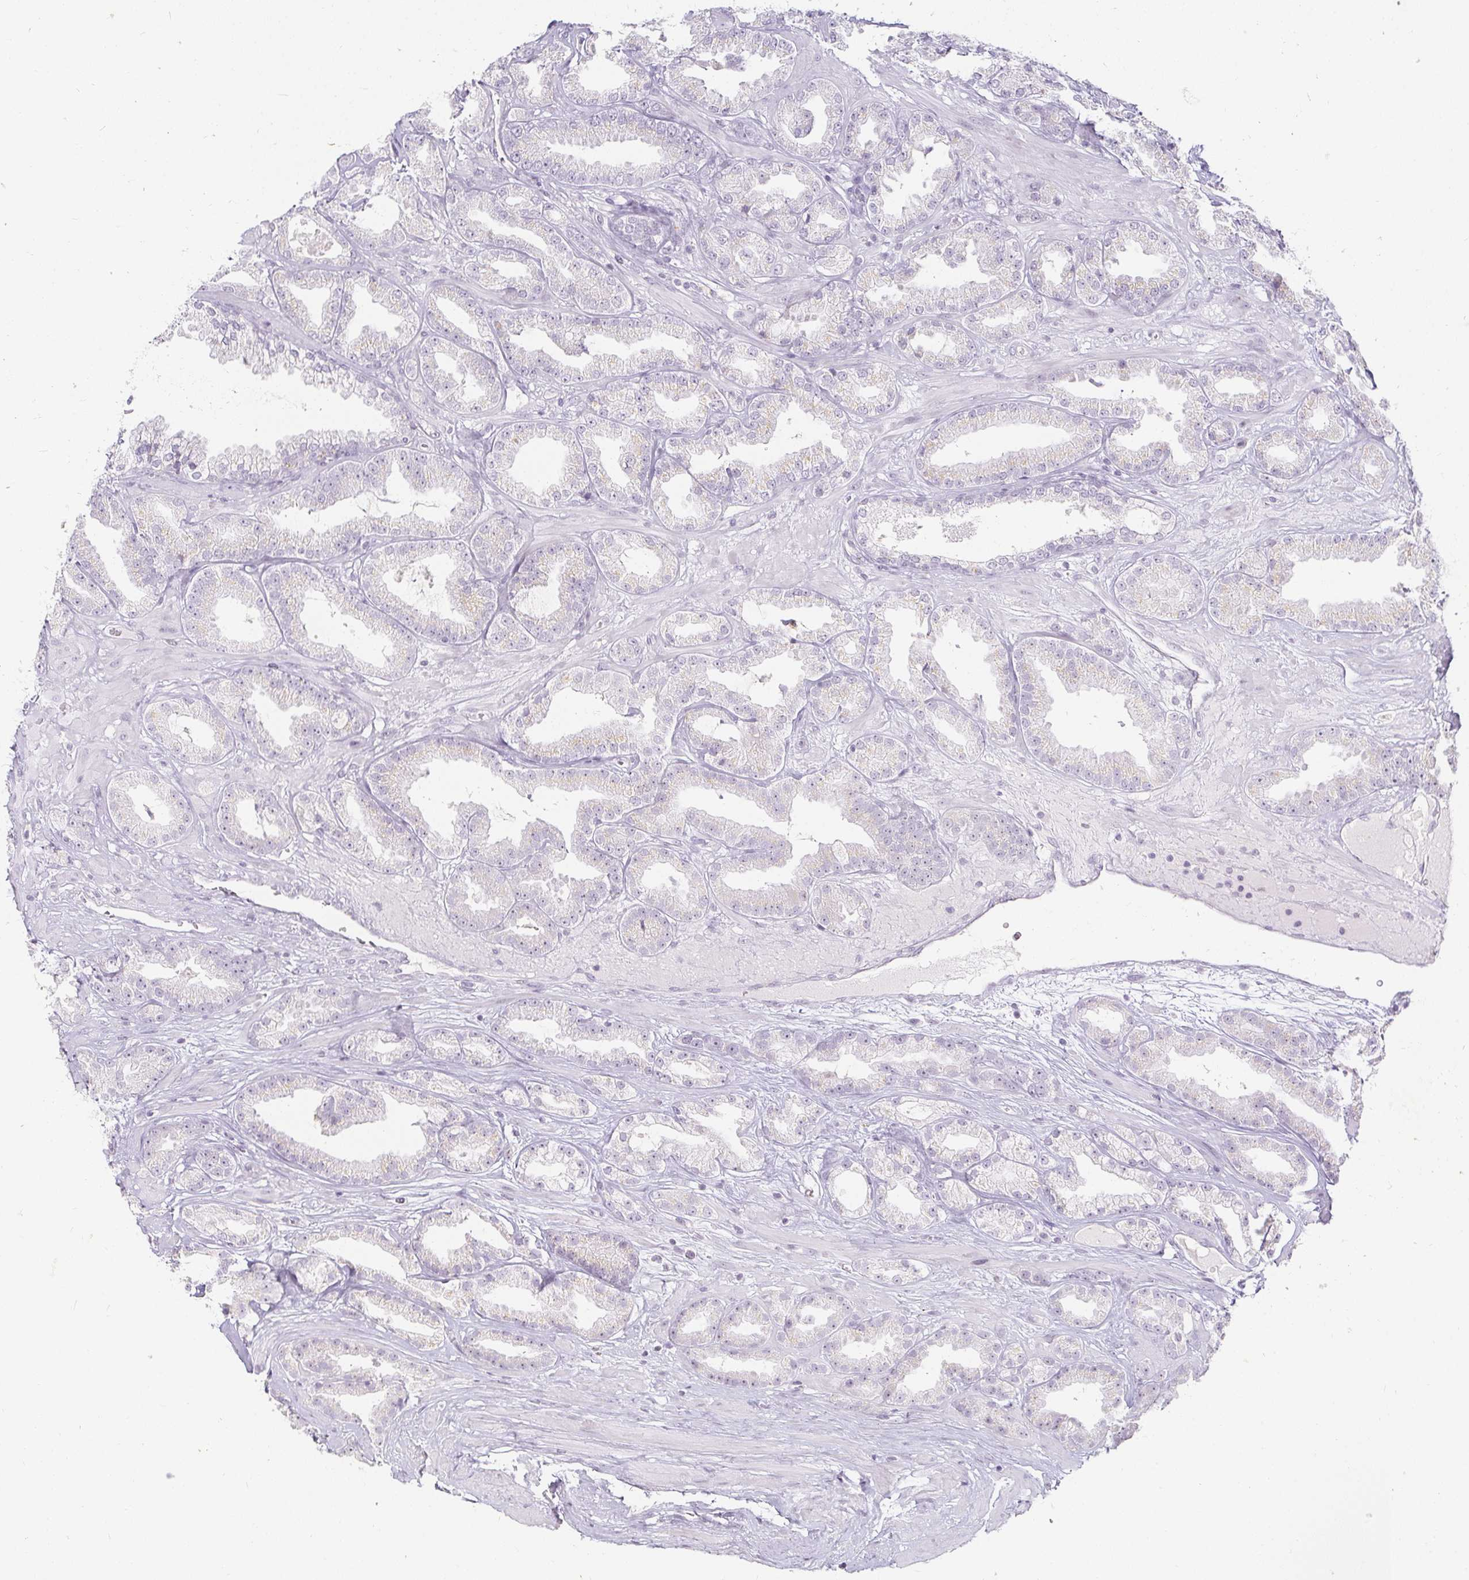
{"staining": {"intensity": "negative", "quantity": "none", "location": "none"}, "tissue": "prostate cancer", "cell_type": "Tumor cells", "image_type": "cancer", "snomed": [{"axis": "morphology", "description": "Adenocarcinoma, Low grade"}, {"axis": "topography", "description": "Prostate"}], "caption": "Protein analysis of prostate low-grade adenocarcinoma shows no significant staining in tumor cells. (DAB immunohistochemistry with hematoxylin counter stain).", "gene": "ACAN", "patient": {"sex": "male", "age": 61}}